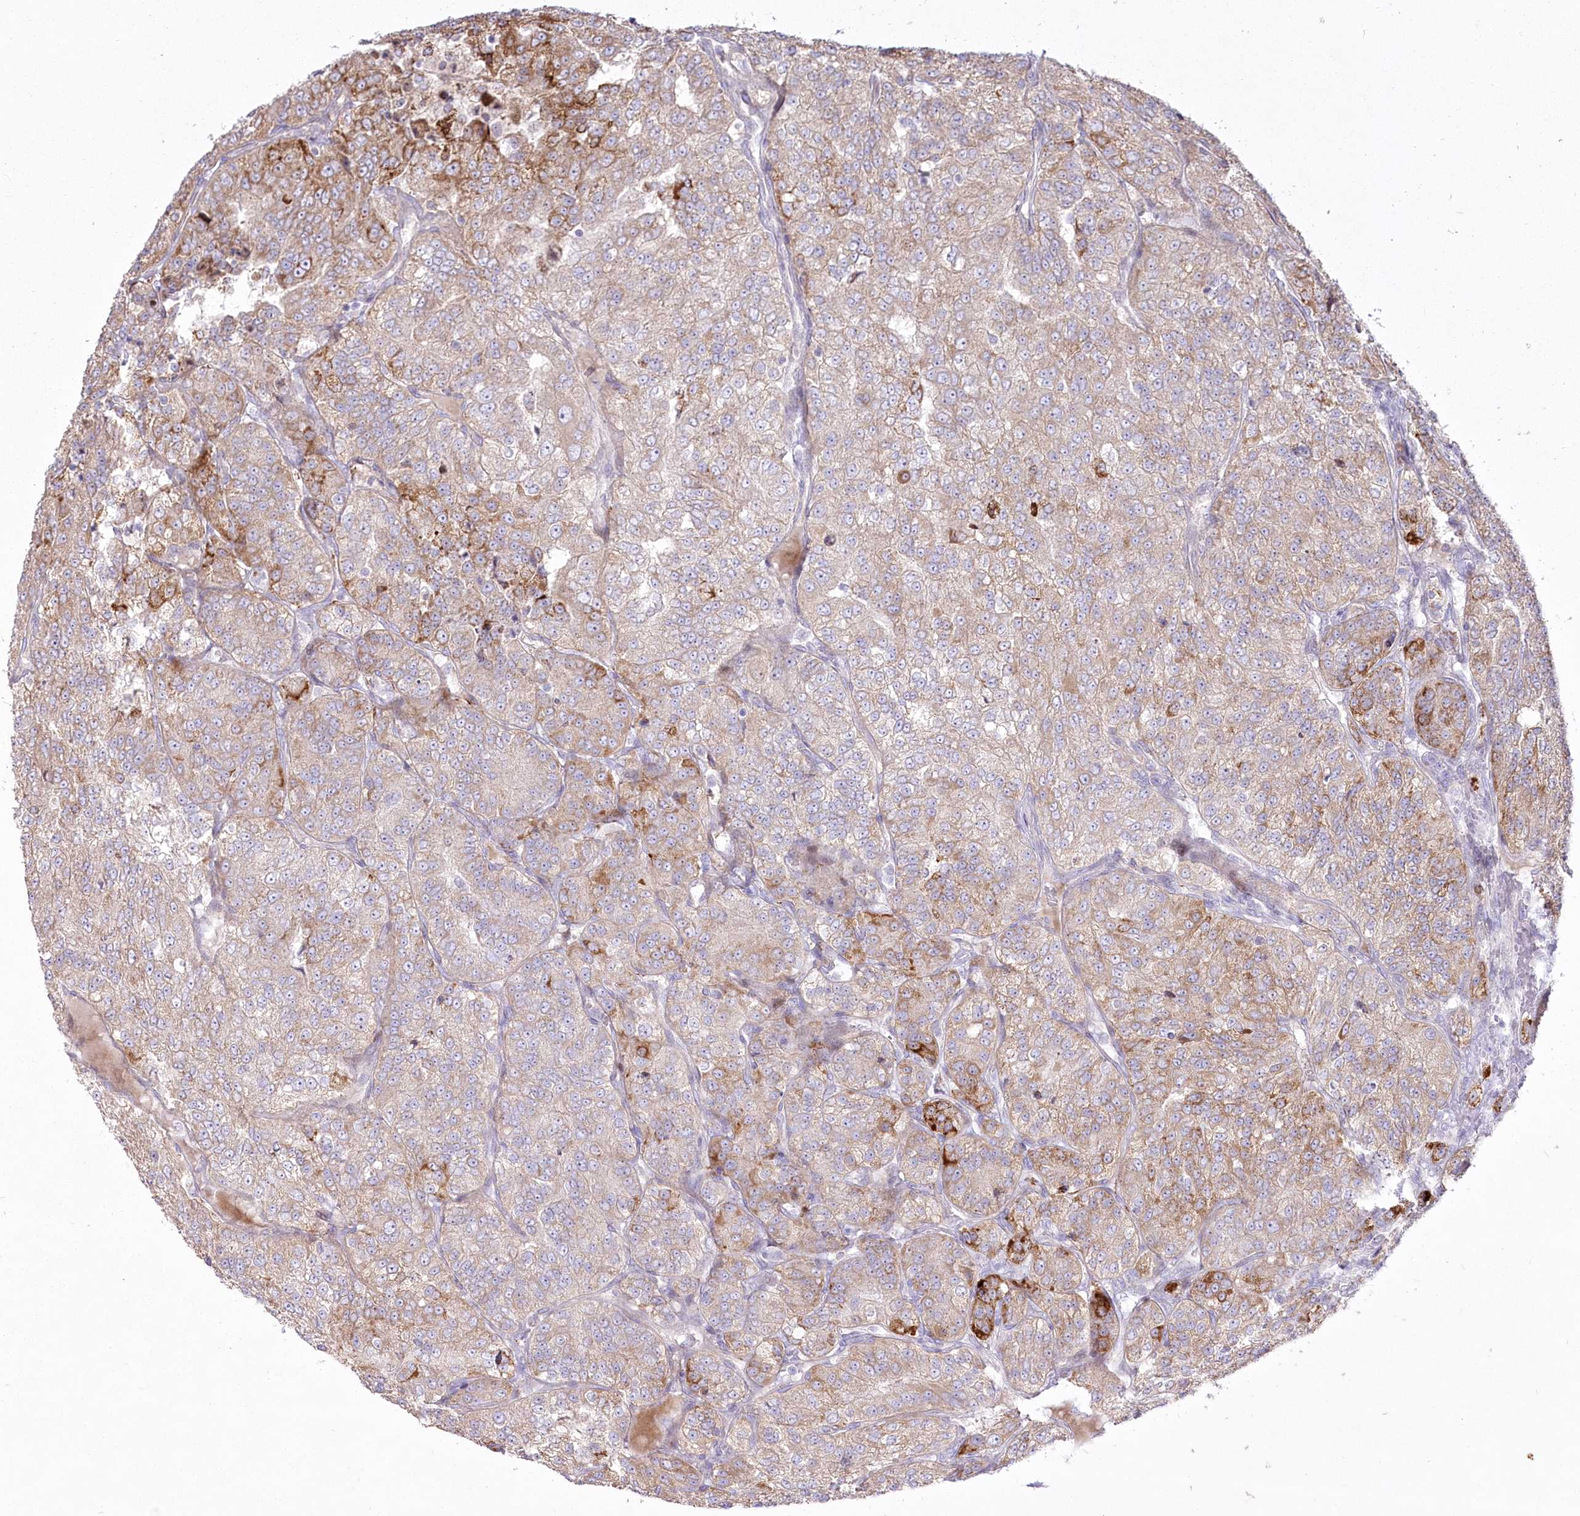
{"staining": {"intensity": "moderate", "quantity": "25%-75%", "location": "cytoplasmic/membranous"}, "tissue": "renal cancer", "cell_type": "Tumor cells", "image_type": "cancer", "snomed": [{"axis": "morphology", "description": "Adenocarcinoma, NOS"}, {"axis": "topography", "description": "Kidney"}], "caption": "Immunohistochemical staining of human renal adenocarcinoma displays medium levels of moderate cytoplasmic/membranous protein staining in approximately 25%-75% of tumor cells.", "gene": "CEP164", "patient": {"sex": "female", "age": 63}}